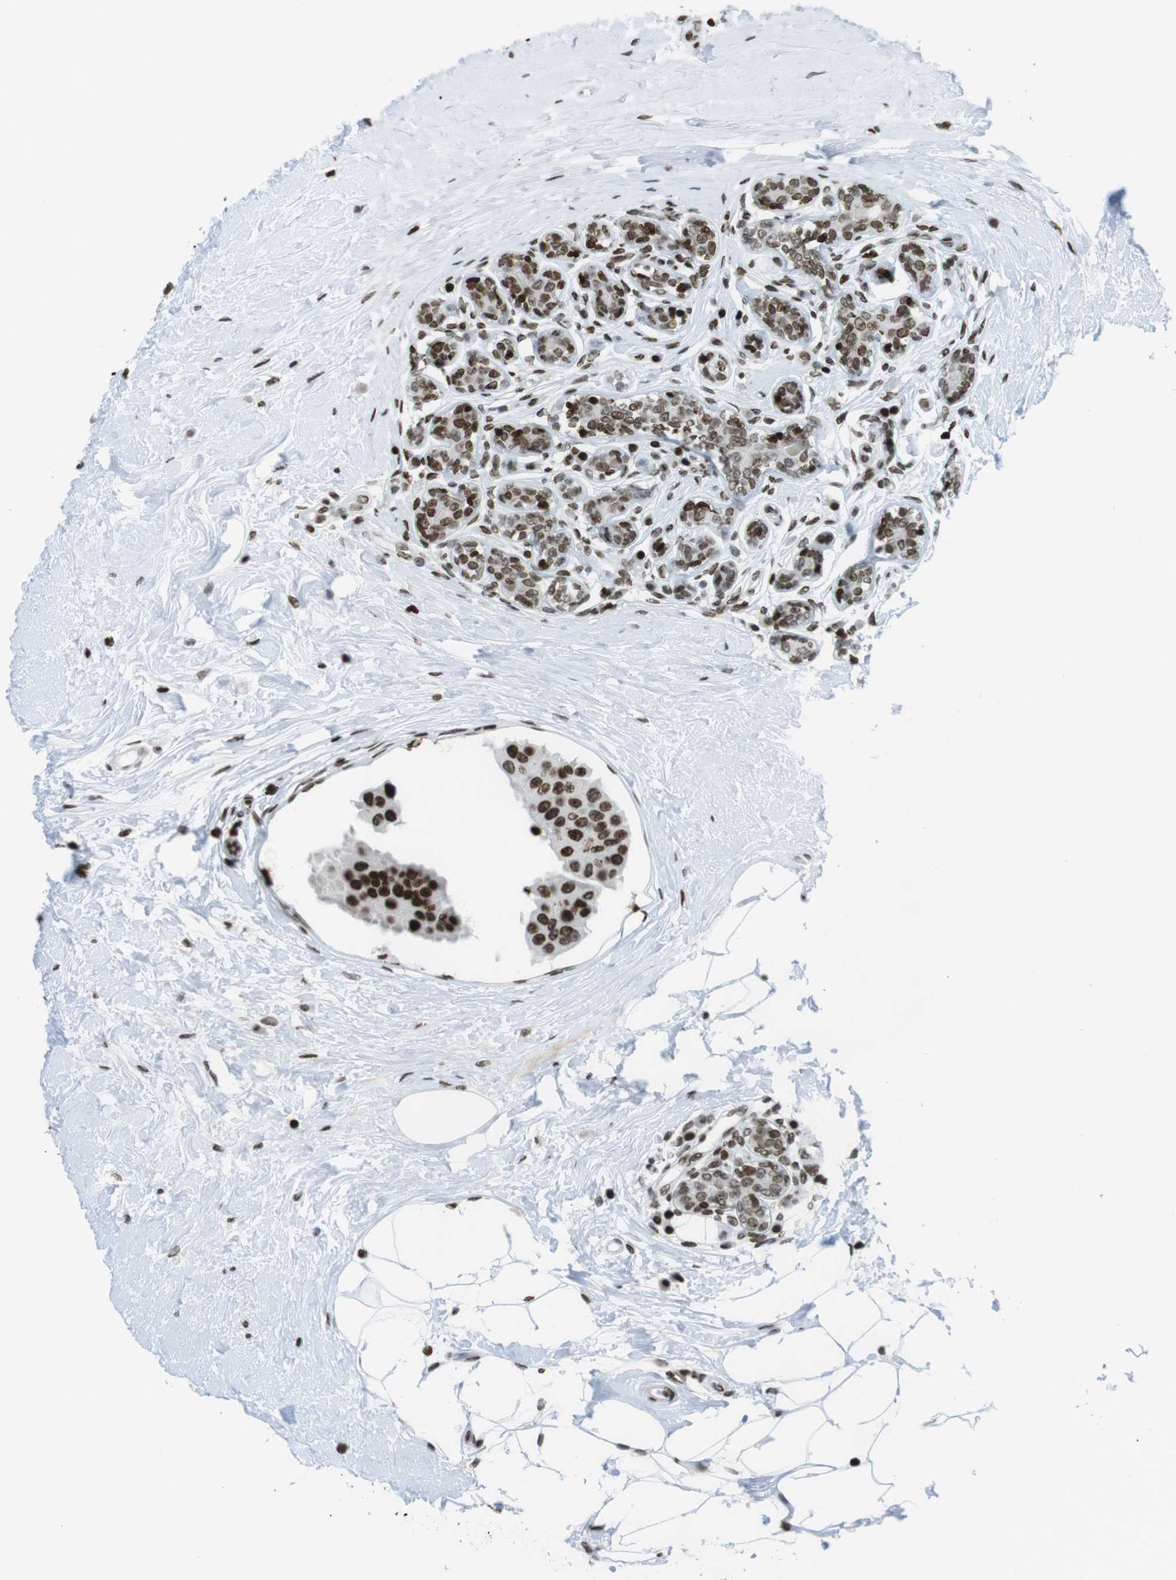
{"staining": {"intensity": "strong", "quantity": ">75%", "location": "nuclear"}, "tissue": "breast cancer", "cell_type": "Tumor cells", "image_type": "cancer", "snomed": [{"axis": "morphology", "description": "Normal tissue, NOS"}, {"axis": "morphology", "description": "Duct carcinoma"}, {"axis": "topography", "description": "Breast"}], "caption": "Approximately >75% of tumor cells in human breast invasive ductal carcinoma reveal strong nuclear protein staining as visualized by brown immunohistochemical staining.", "gene": "H2AC8", "patient": {"sex": "female", "age": 39}}